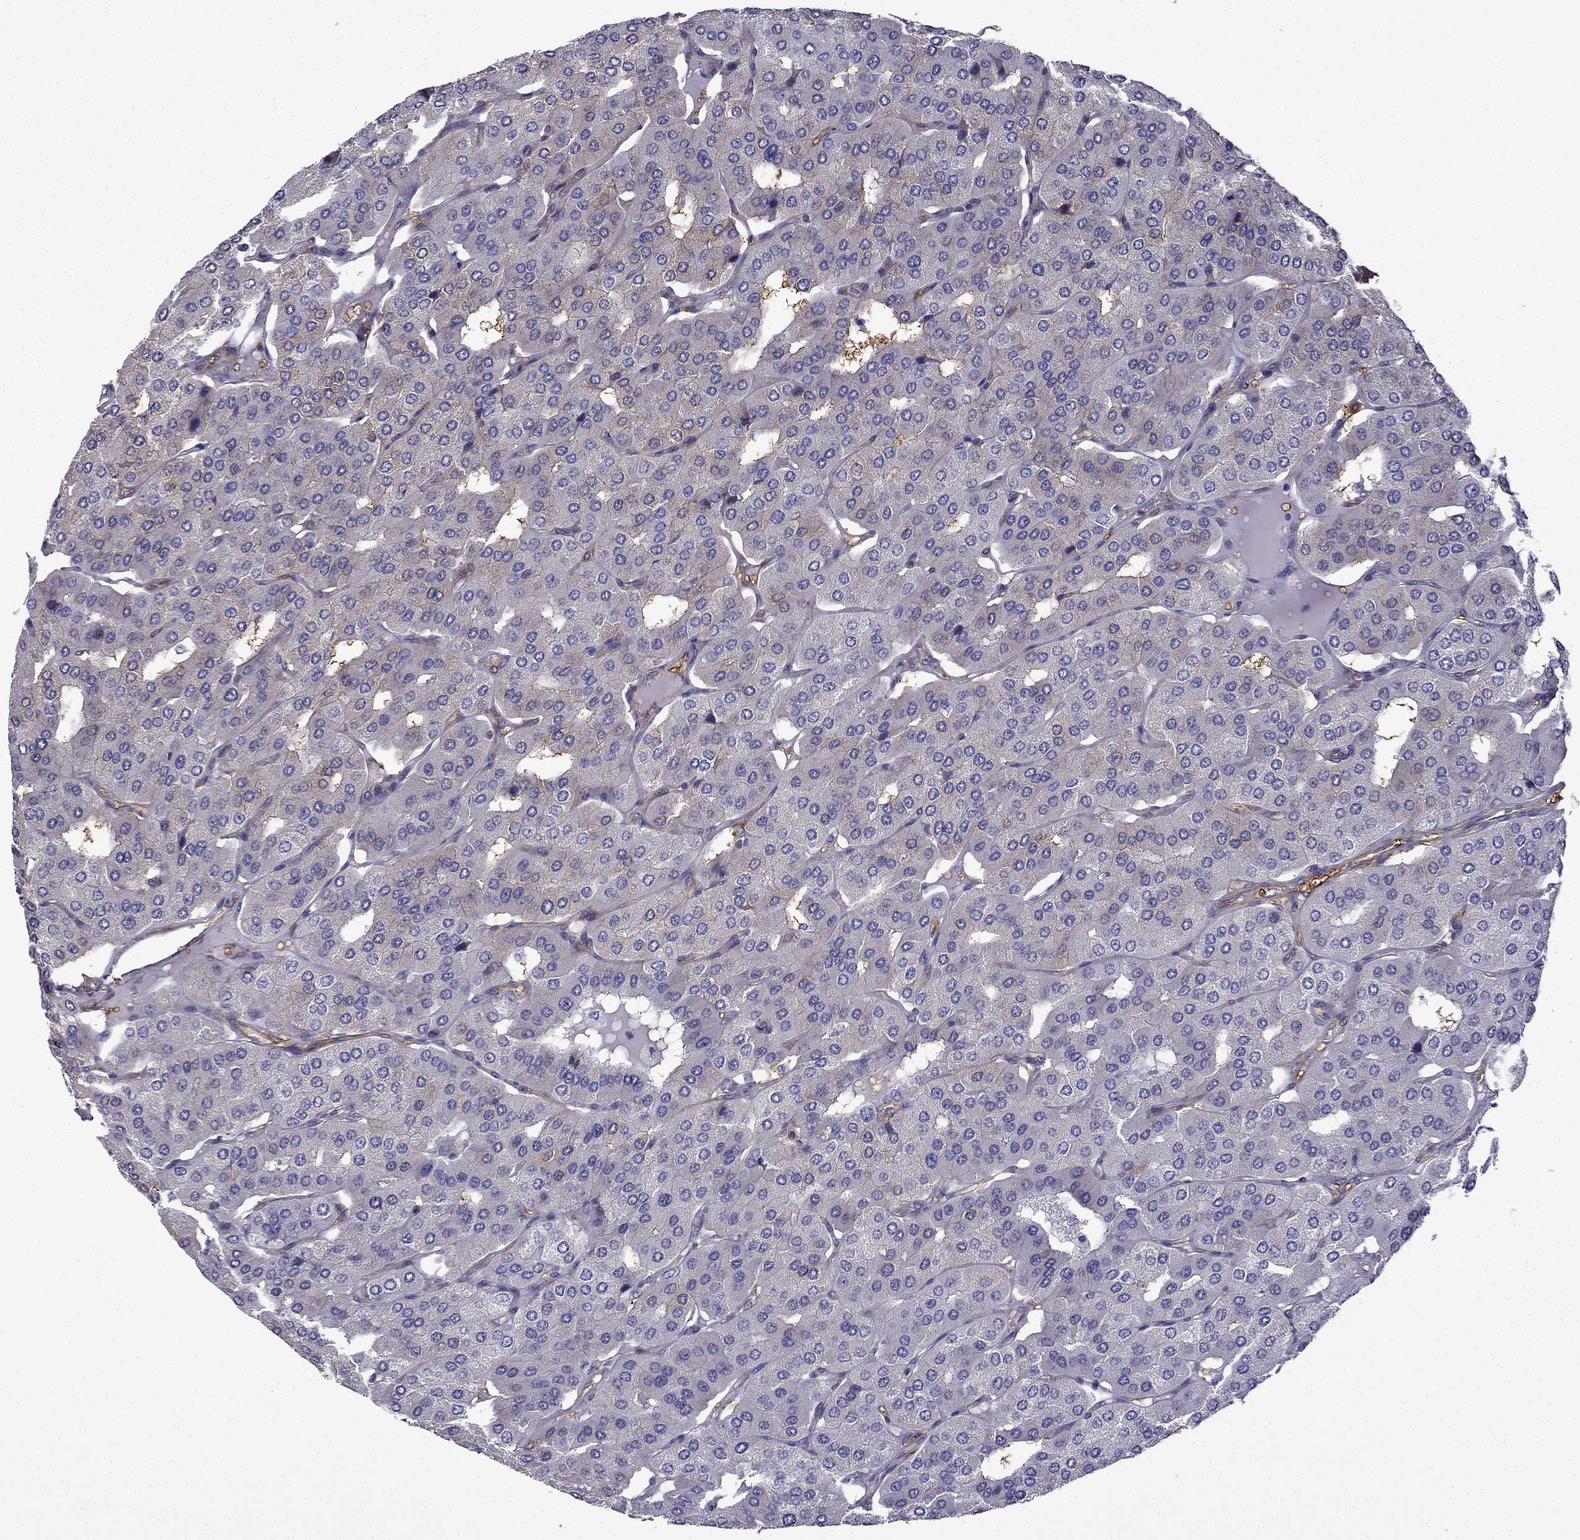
{"staining": {"intensity": "negative", "quantity": "none", "location": "none"}, "tissue": "parathyroid gland", "cell_type": "Glandular cells", "image_type": "normal", "snomed": [{"axis": "morphology", "description": "Normal tissue, NOS"}, {"axis": "morphology", "description": "Adenoma, NOS"}, {"axis": "topography", "description": "Parathyroid gland"}], "caption": "An immunohistochemistry (IHC) micrograph of unremarkable parathyroid gland is shown. There is no staining in glandular cells of parathyroid gland.", "gene": "MAP4", "patient": {"sex": "female", "age": 86}}